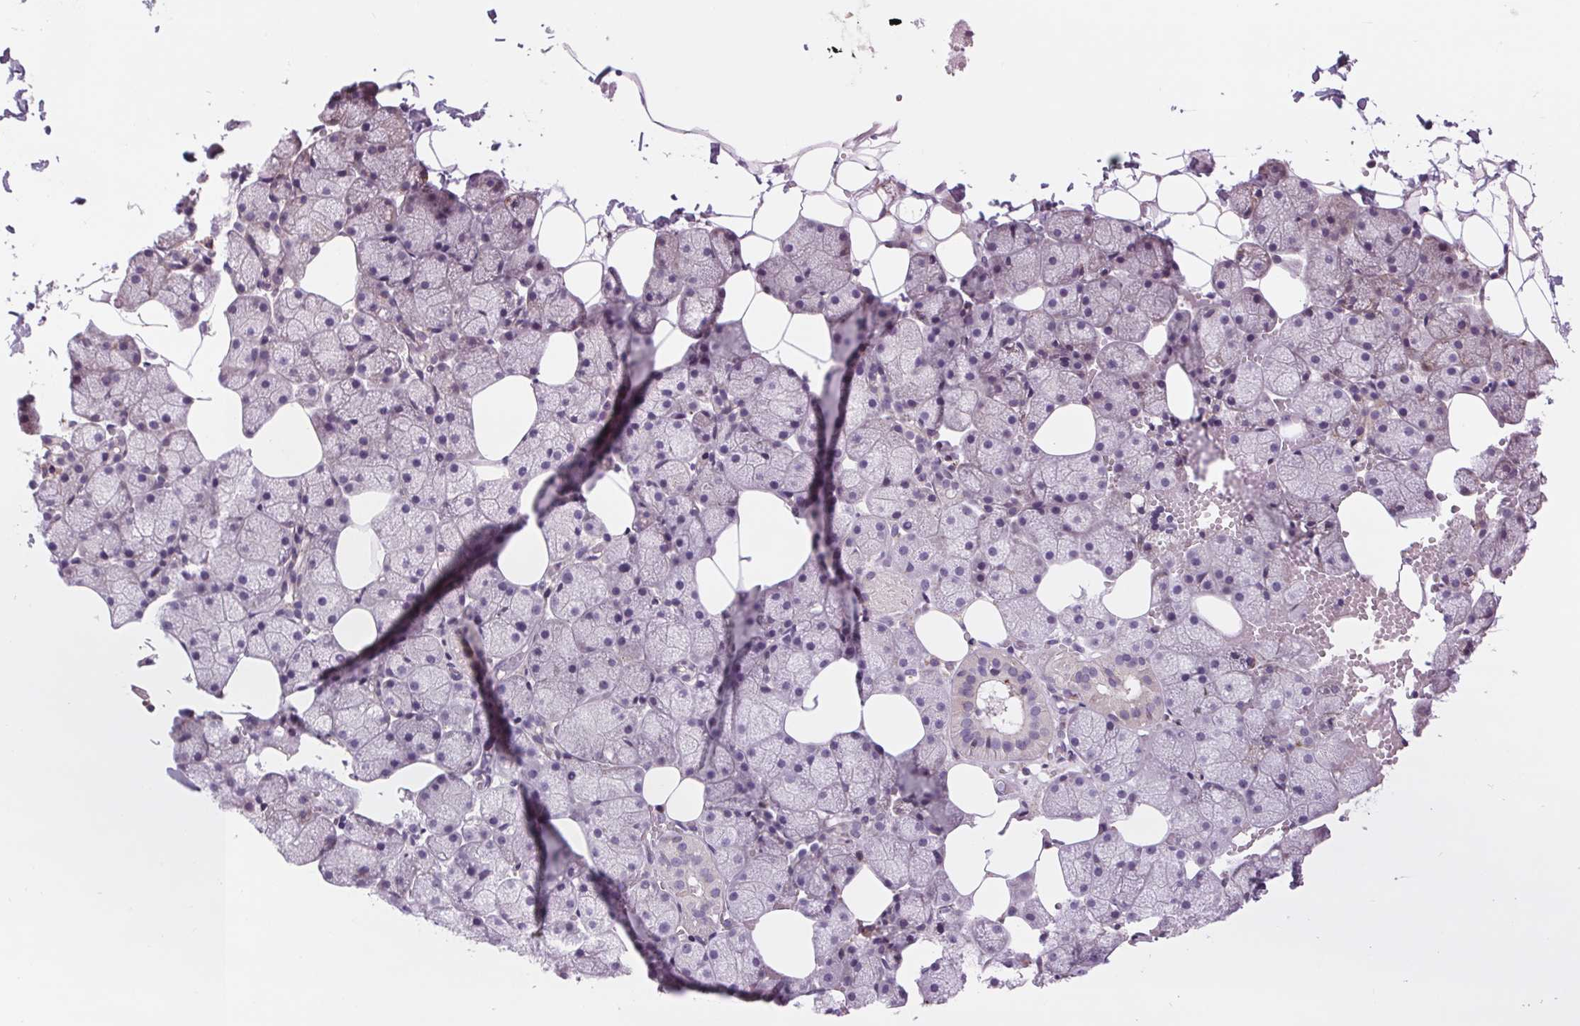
{"staining": {"intensity": "moderate", "quantity": "<25%", "location": "cytoplasmic/membranous"}, "tissue": "salivary gland", "cell_type": "Glandular cells", "image_type": "normal", "snomed": [{"axis": "morphology", "description": "Normal tissue, NOS"}, {"axis": "topography", "description": "Salivary gland"}], "caption": "Brown immunohistochemical staining in unremarkable human salivary gland shows moderate cytoplasmic/membranous expression in about <25% of glandular cells. Immunohistochemistry stains the protein of interest in brown and the nuclei are stained blue.", "gene": "SAMD5", "patient": {"sex": "male", "age": 38}}